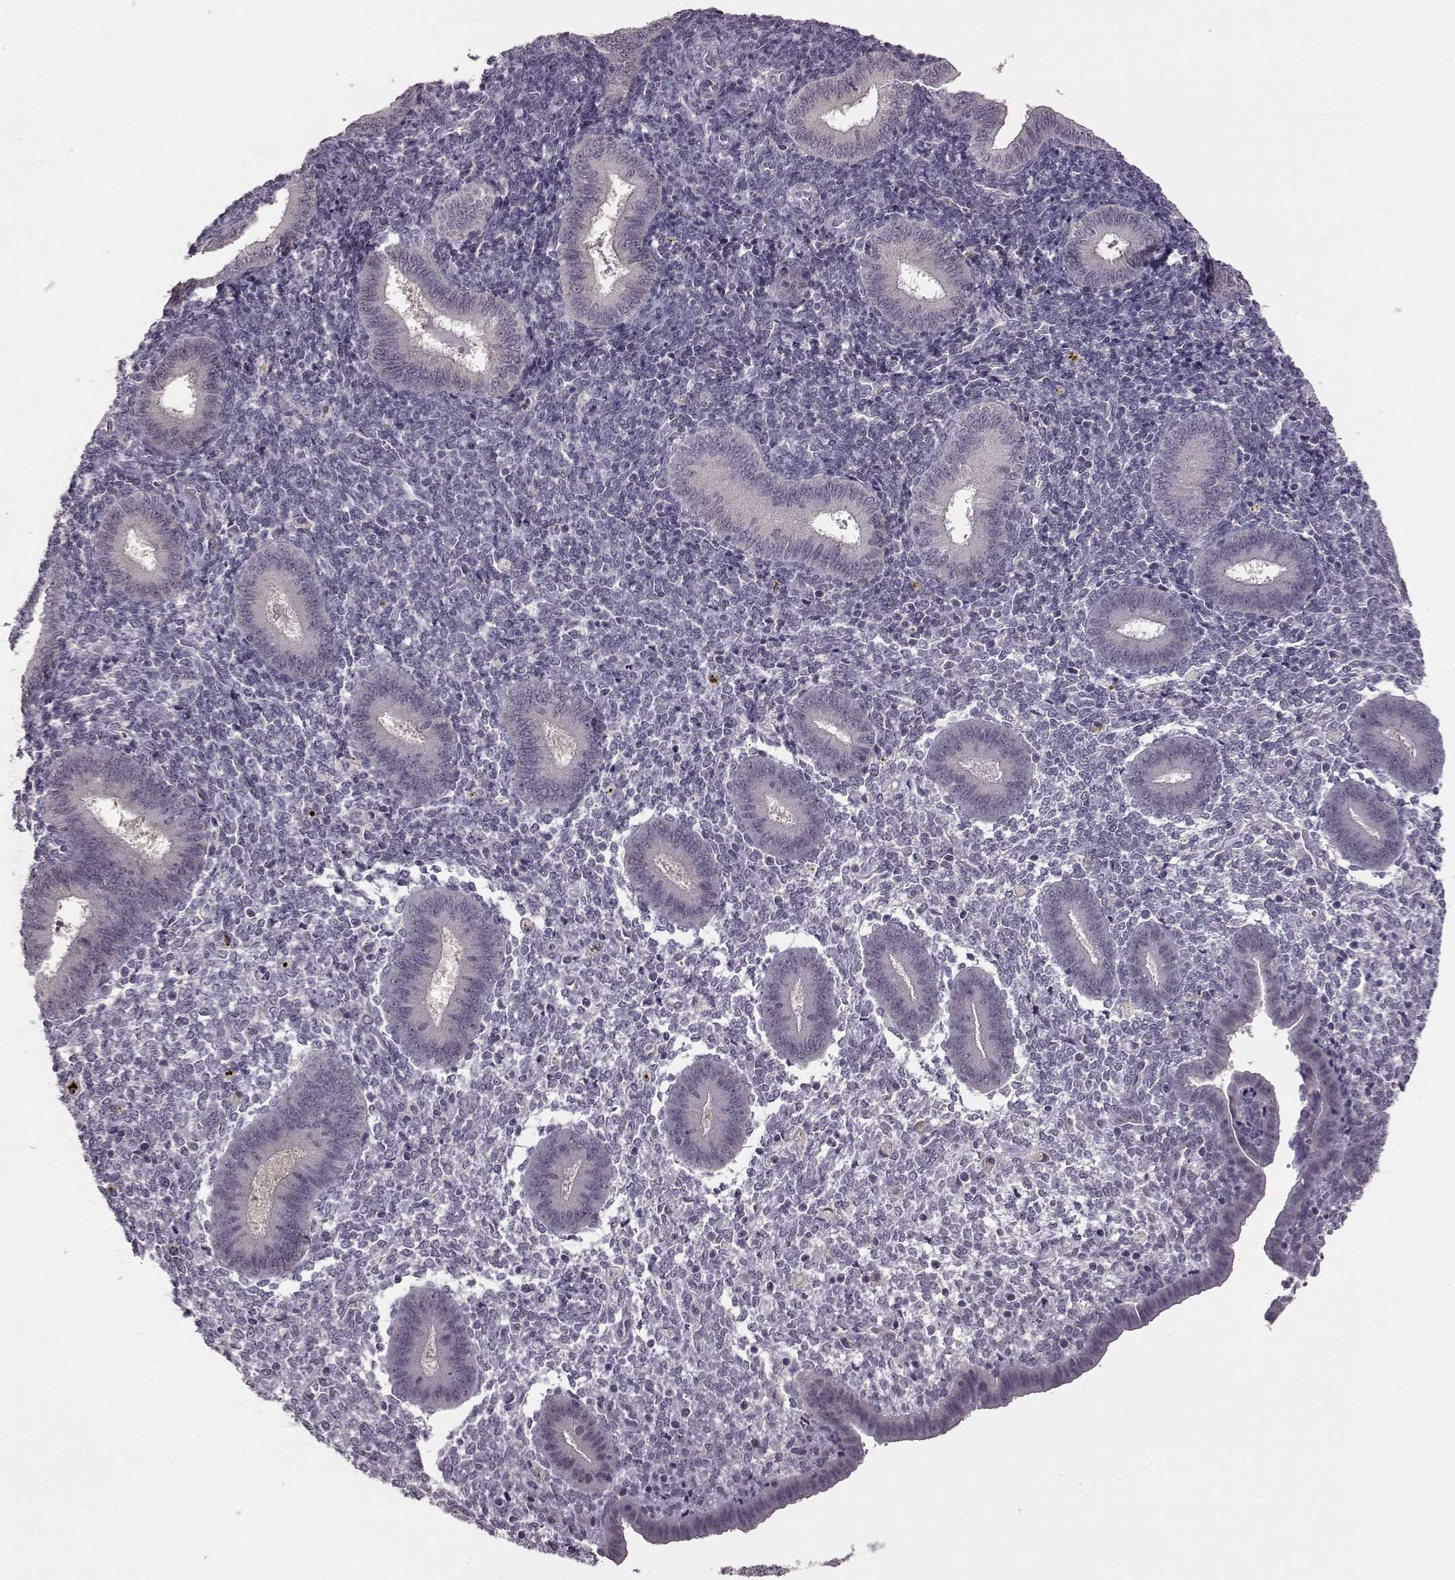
{"staining": {"intensity": "negative", "quantity": "none", "location": "none"}, "tissue": "endometrium", "cell_type": "Cells in endometrial stroma", "image_type": "normal", "snomed": [{"axis": "morphology", "description": "Normal tissue, NOS"}, {"axis": "topography", "description": "Endometrium"}], "caption": "There is no significant staining in cells in endometrial stroma of endometrium. The staining is performed using DAB brown chromogen with nuclei counter-stained in using hematoxylin.", "gene": "C10orf62", "patient": {"sex": "female", "age": 25}}